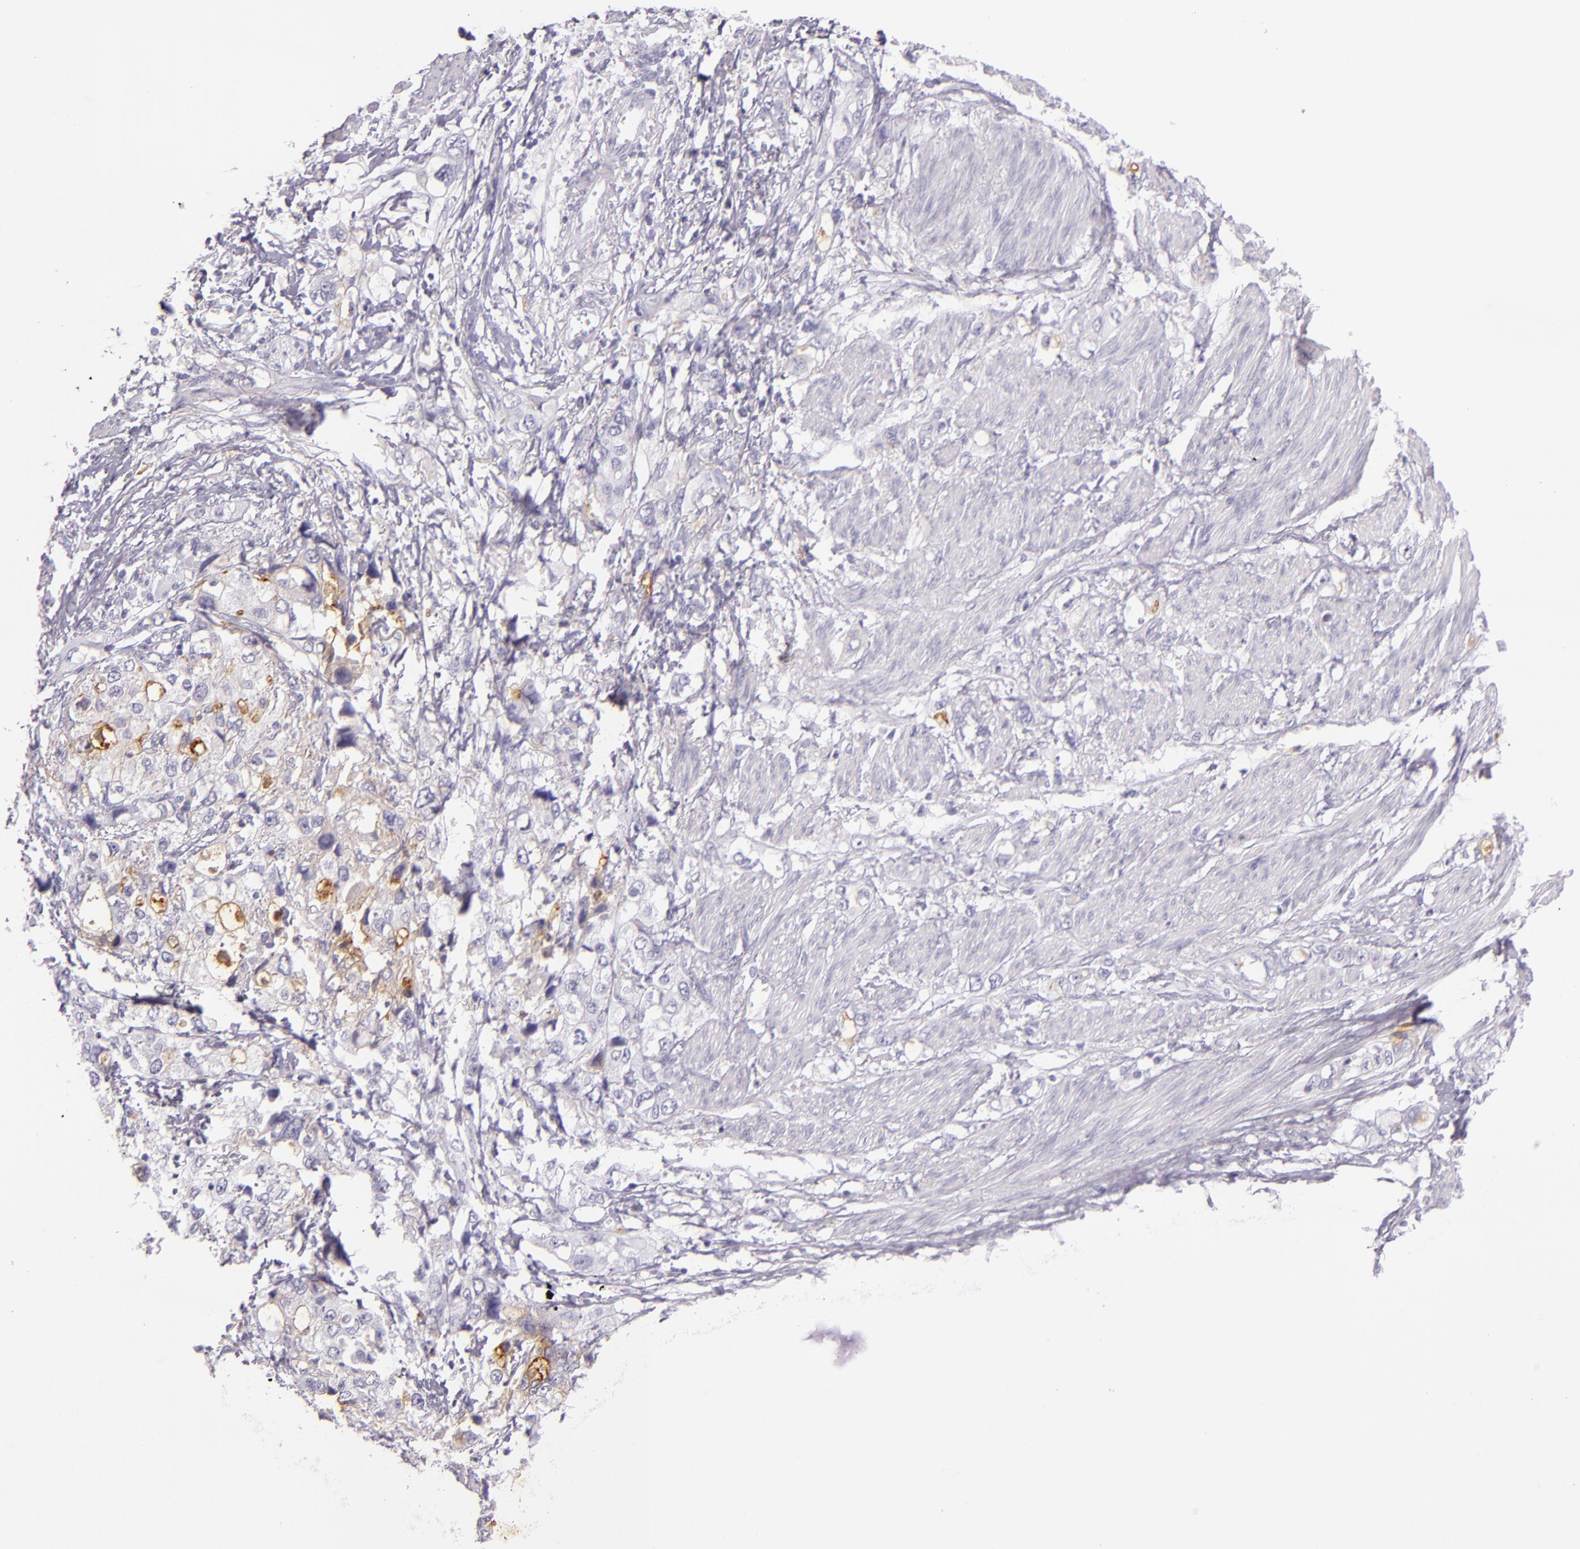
{"staining": {"intensity": "negative", "quantity": "none", "location": "none"}, "tissue": "stomach cancer", "cell_type": "Tumor cells", "image_type": "cancer", "snomed": [{"axis": "morphology", "description": "Adenocarcinoma, NOS"}, {"axis": "topography", "description": "Stomach, upper"}], "caption": "IHC of human adenocarcinoma (stomach) reveals no expression in tumor cells. (Stains: DAB (3,3'-diaminobenzidine) IHC with hematoxylin counter stain, Microscopy: brightfield microscopy at high magnification).", "gene": "CEACAM1", "patient": {"sex": "female", "age": 52}}